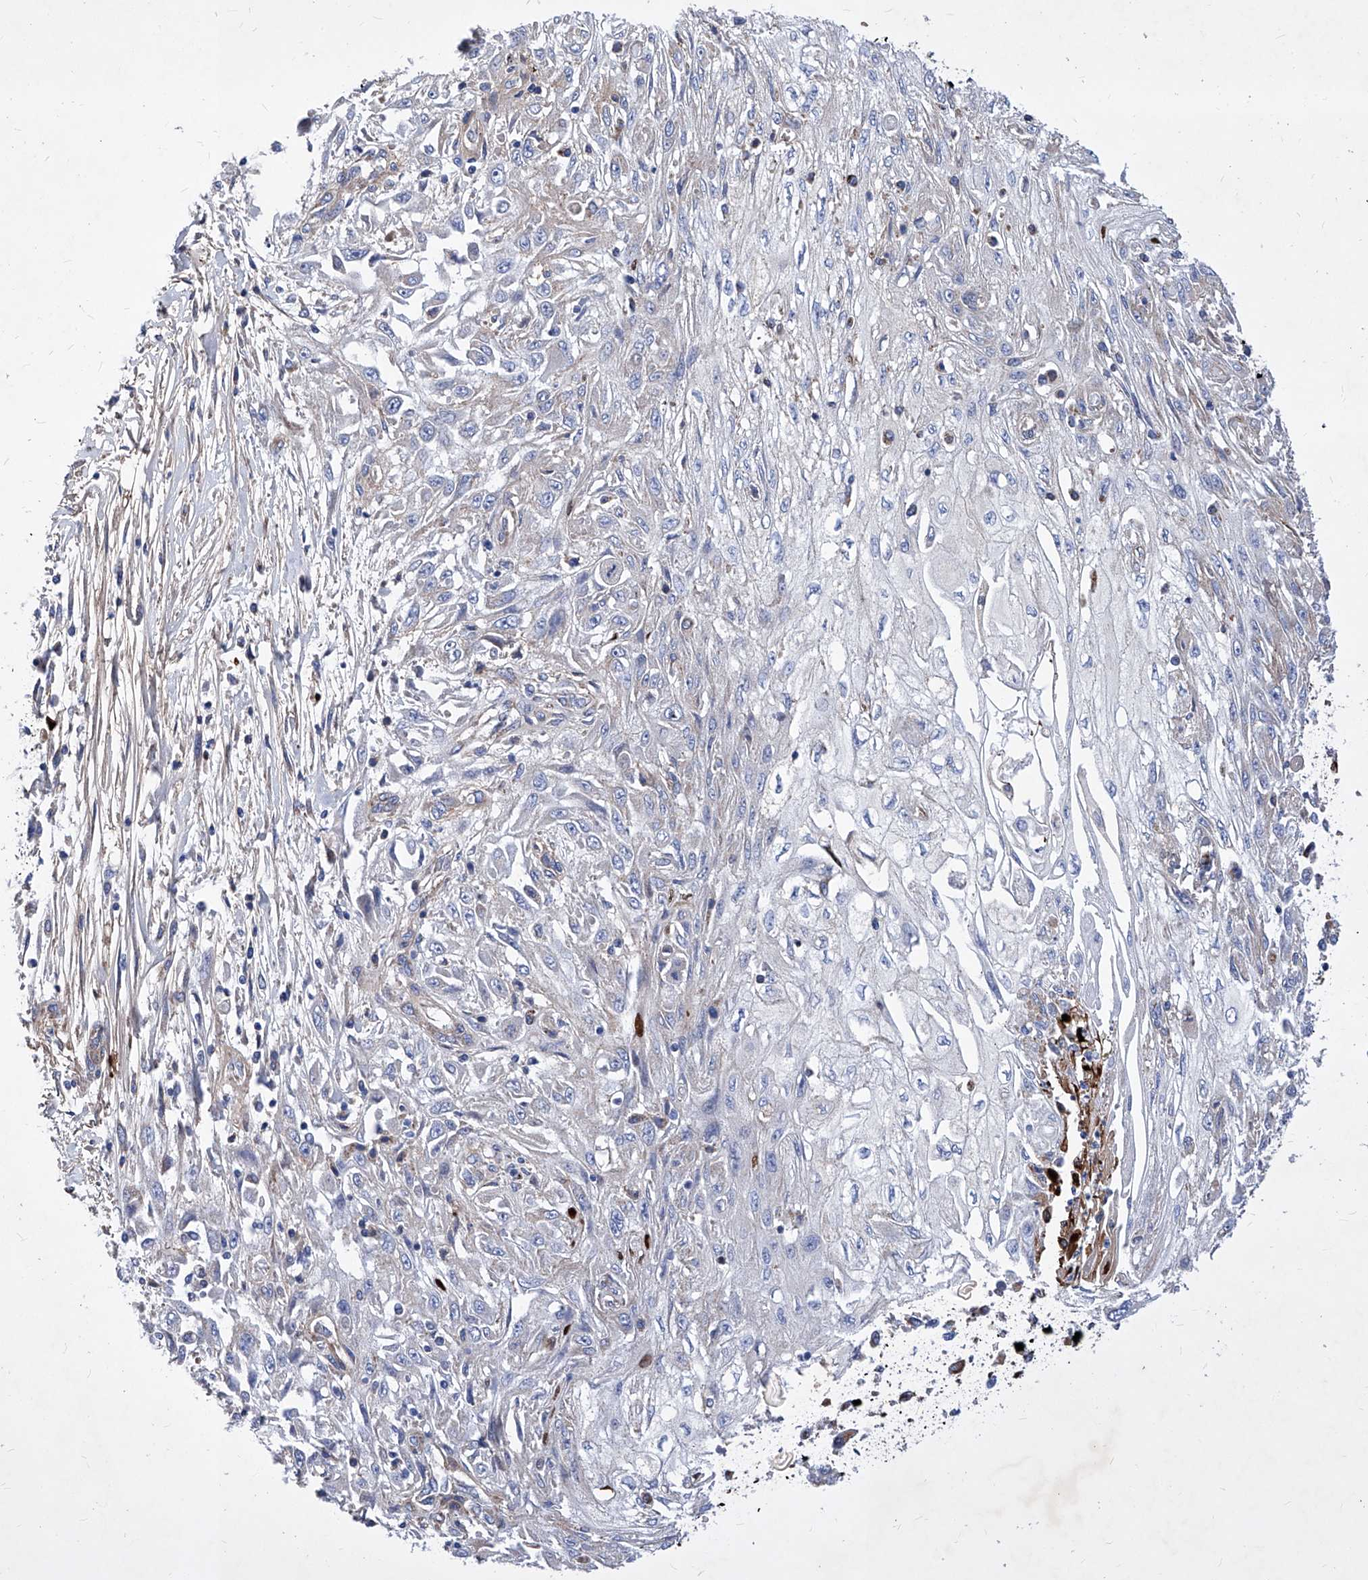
{"staining": {"intensity": "negative", "quantity": "none", "location": "none"}, "tissue": "skin cancer", "cell_type": "Tumor cells", "image_type": "cancer", "snomed": [{"axis": "morphology", "description": "Squamous cell carcinoma, NOS"}, {"axis": "morphology", "description": "Squamous cell carcinoma, metastatic, NOS"}, {"axis": "topography", "description": "Skin"}, {"axis": "topography", "description": "Lymph node"}], "caption": "Human skin cancer (metastatic squamous cell carcinoma) stained for a protein using immunohistochemistry (IHC) shows no staining in tumor cells.", "gene": "HRNR", "patient": {"sex": "male", "age": 75}}